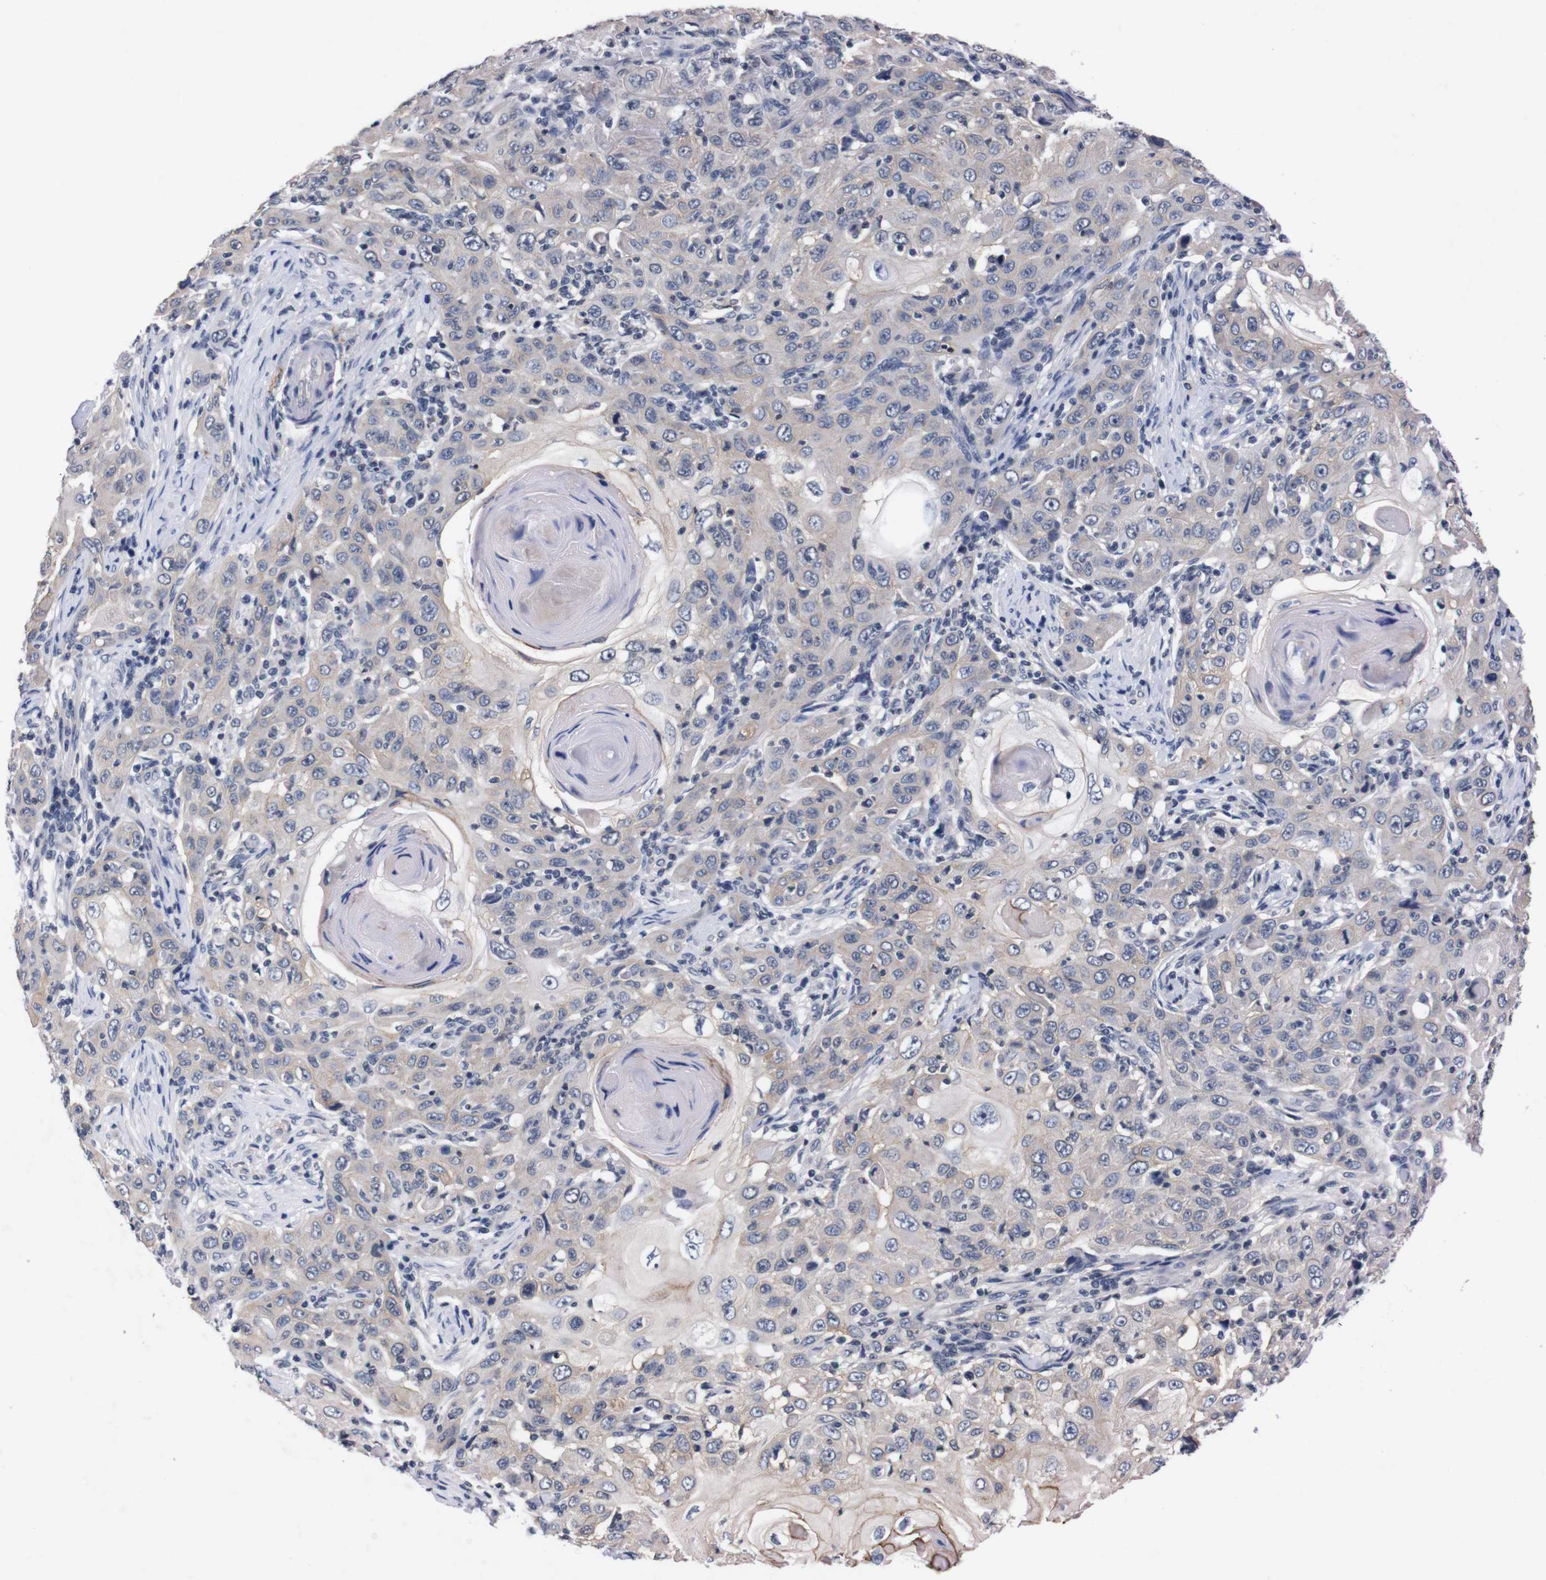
{"staining": {"intensity": "weak", "quantity": "<25%", "location": "cytoplasmic/membranous"}, "tissue": "skin cancer", "cell_type": "Tumor cells", "image_type": "cancer", "snomed": [{"axis": "morphology", "description": "Squamous cell carcinoma, NOS"}, {"axis": "topography", "description": "Skin"}], "caption": "A photomicrograph of human skin cancer is negative for staining in tumor cells. Brightfield microscopy of IHC stained with DAB (3,3'-diaminobenzidine) (brown) and hematoxylin (blue), captured at high magnification.", "gene": "TNFRSF21", "patient": {"sex": "female", "age": 88}}